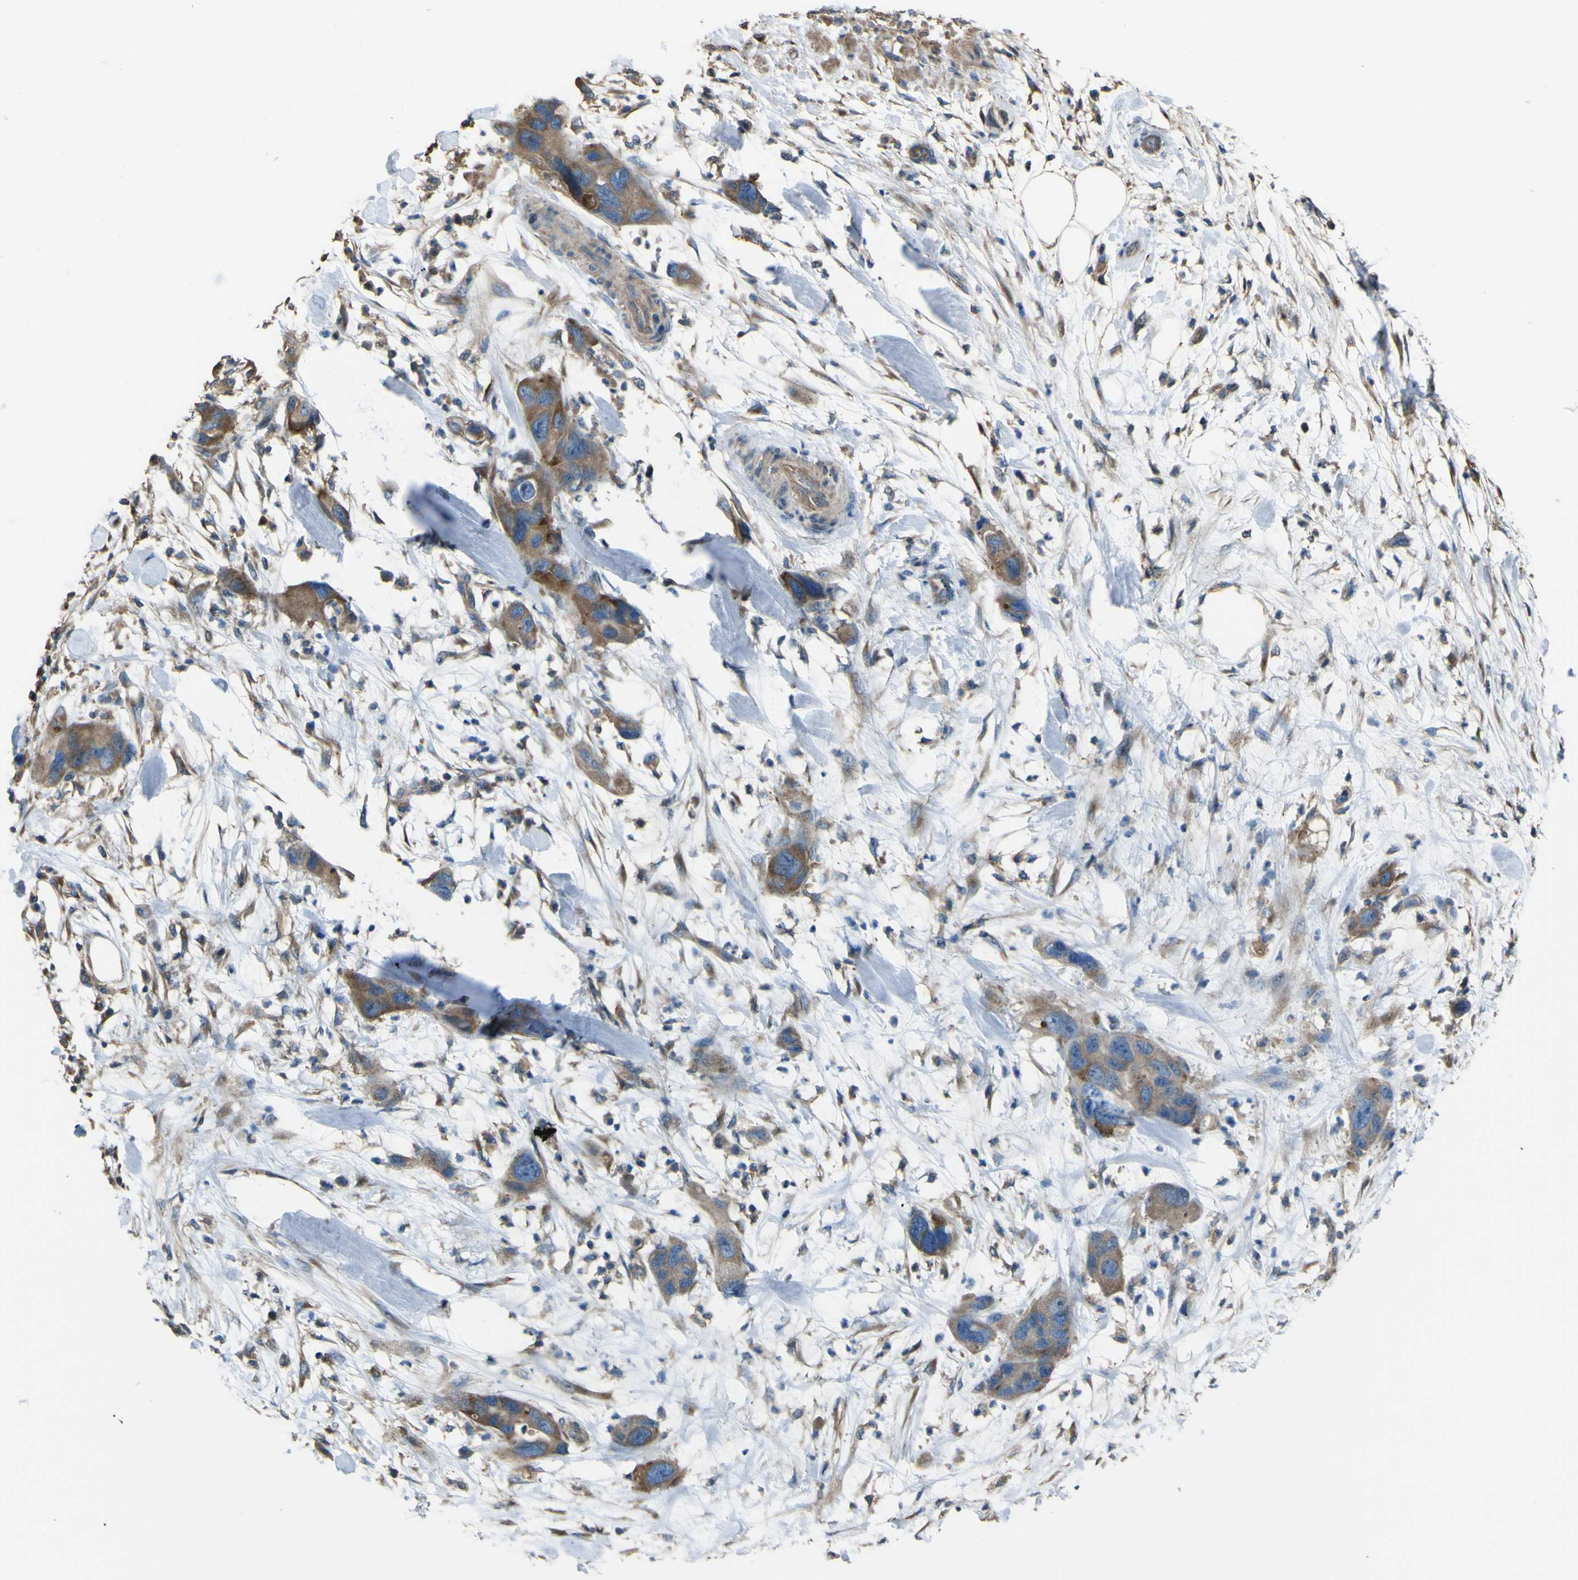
{"staining": {"intensity": "moderate", "quantity": "25%-75%", "location": "cytoplasmic/membranous"}, "tissue": "pancreatic cancer", "cell_type": "Tumor cells", "image_type": "cancer", "snomed": [{"axis": "morphology", "description": "Adenocarcinoma, NOS"}, {"axis": "topography", "description": "Pancreas"}], "caption": "A micrograph of human adenocarcinoma (pancreatic) stained for a protein displays moderate cytoplasmic/membranous brown staining in tumor cells.", "gene": "NAALADL2", "patient": {"sex": "female", "age": 71}}